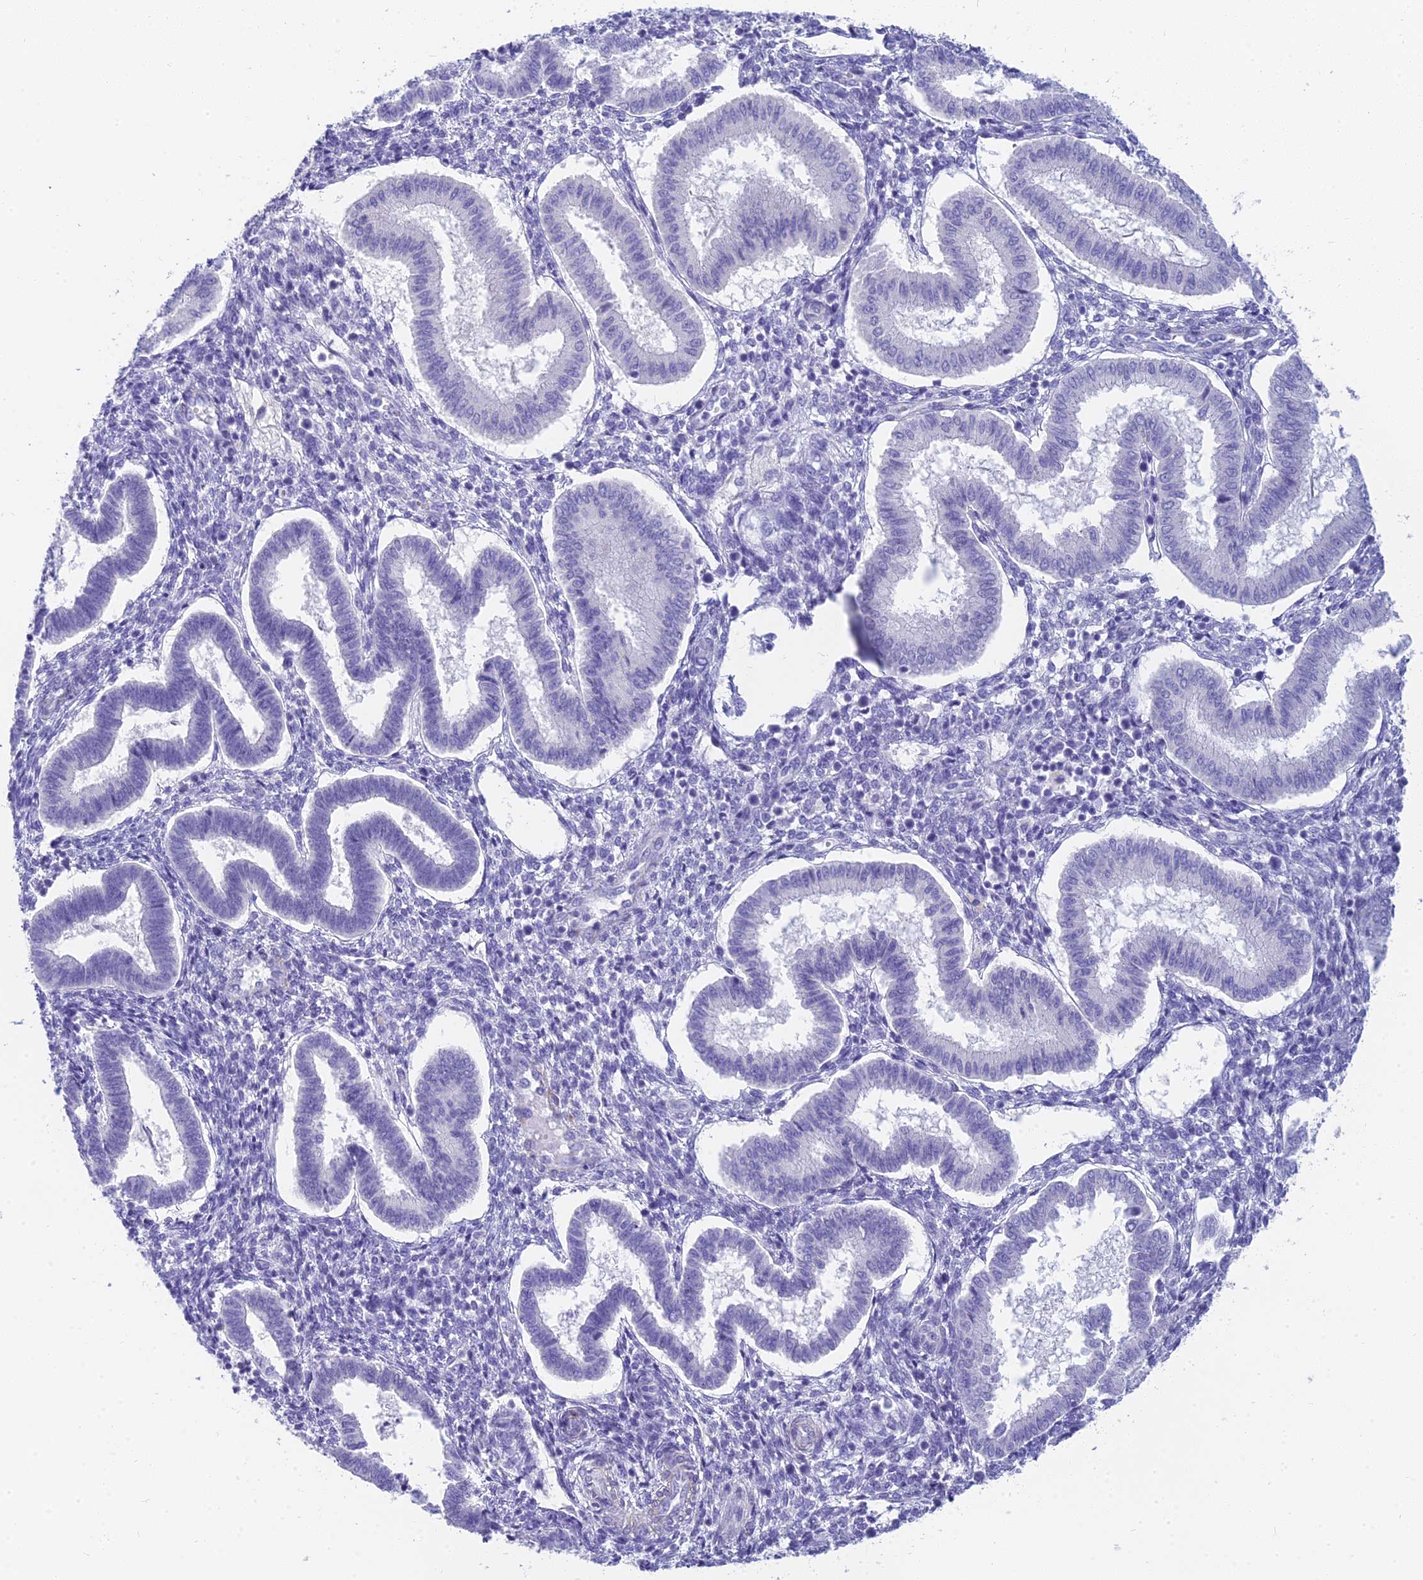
{"staining": {"intensity": "negative", "quantity": "none", "location": "none"}, "tissue": "endometrium", "cell_type": "Cells in endometrial stroma", "image_type": "normal", "snomed": [{"axis": "morphology", "description": "Normal tissue, NOS"}, {"axis": "topography", "description": "Endometrium"}], "caption": "DAB immunohistochemical staining of benign endometrium exhibits no significant expression in cells in endometrial stroma.", "gene": "SLC36A2", "patient": {"sex": "female", "age": 24}}